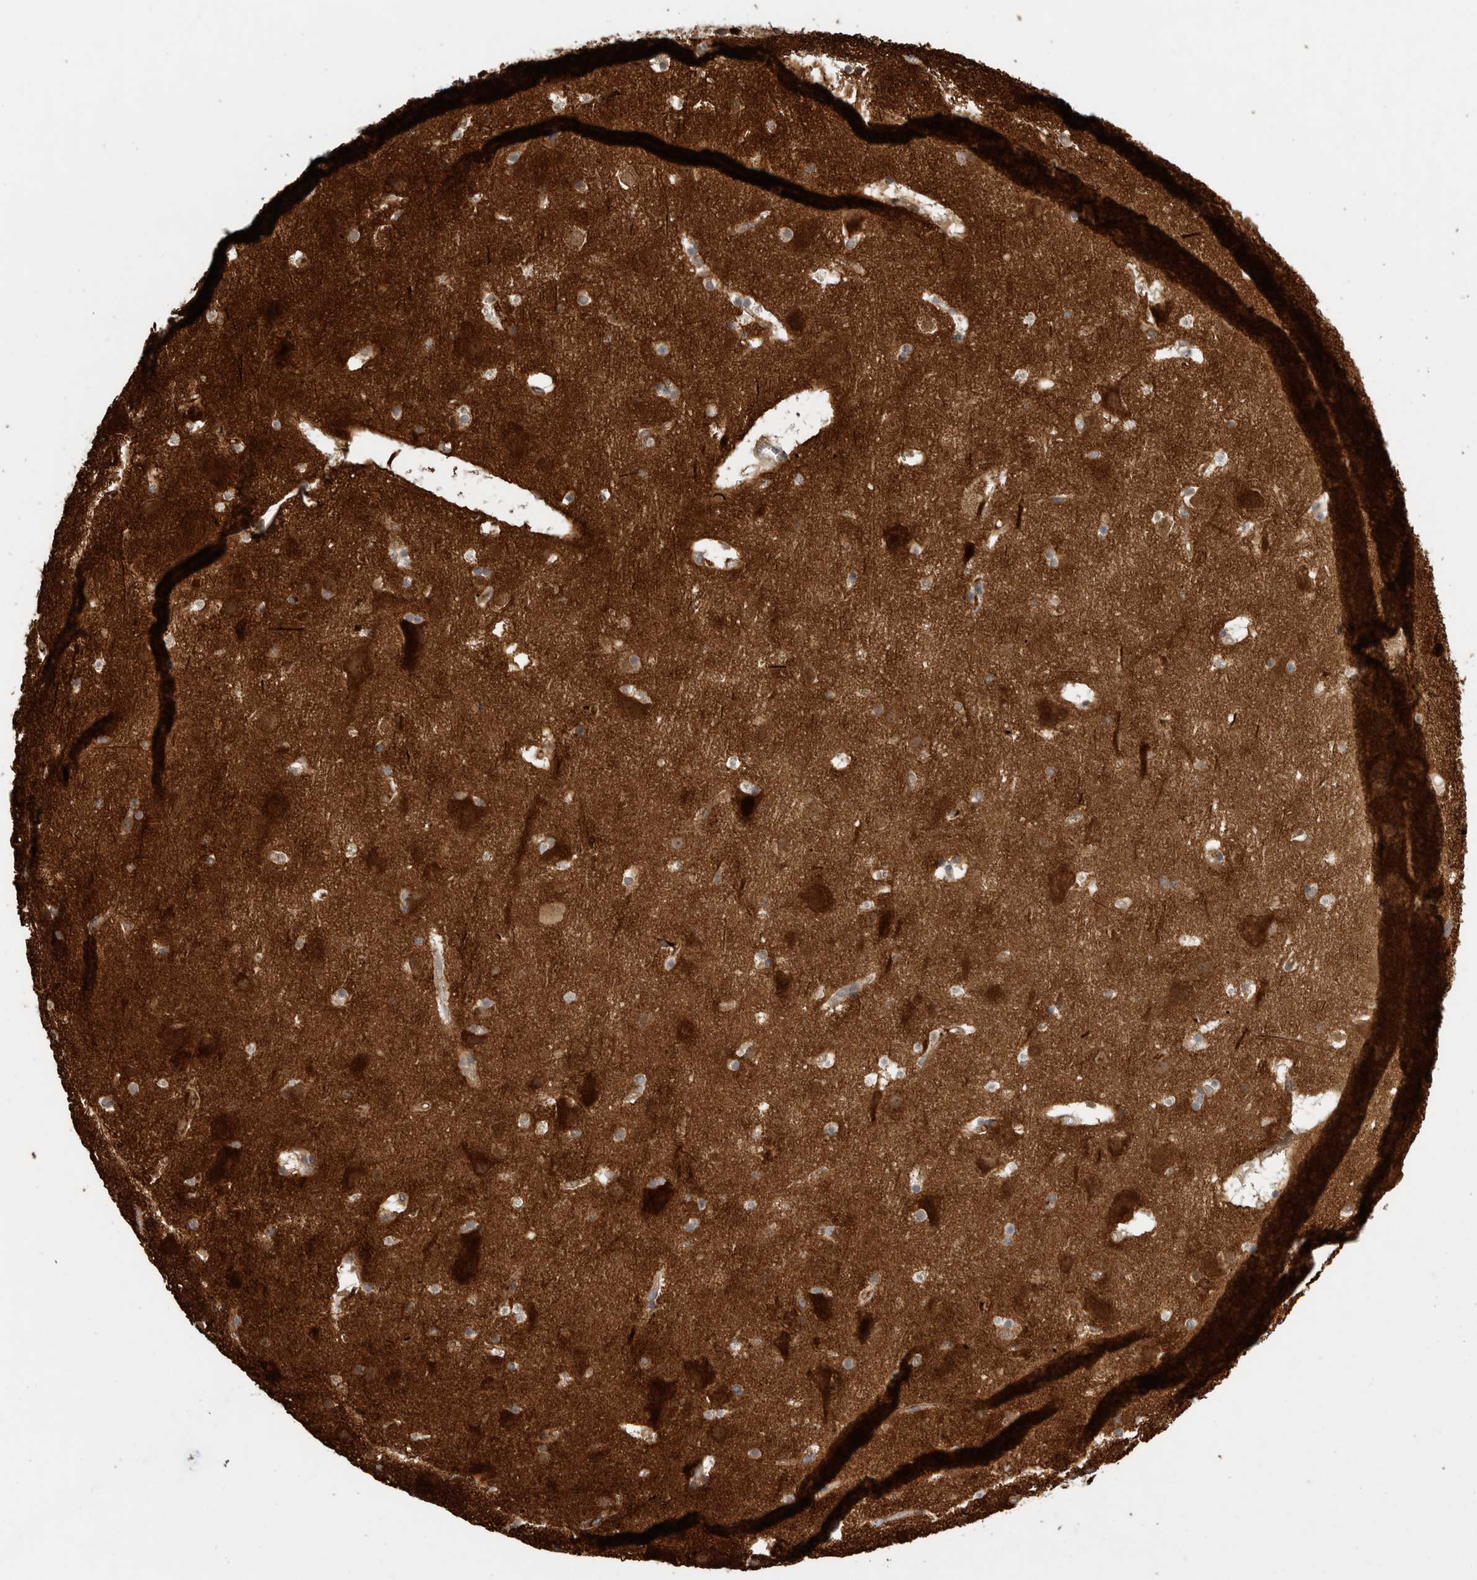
{"staining": {"intensity": "negative", "quantity": "none", "location": "none"}, "tissue": "cerebral cortex", "cell_type": "Endothelial cells", "image_type": "normal", "snomed": [{"axis": "morphology", "description": "Normal tissue, NOS"}, {"axis": "topography", "description": "Cerebral cortex"}], "caption": "High power microscopy photomicrograph of an immunohistochemistry photomicrograph of normal cerebral cortex, revealing no significant positivity in endothelial cells.", "gene": "VPS53", "patient": {"sex": "male", "age": 45}}